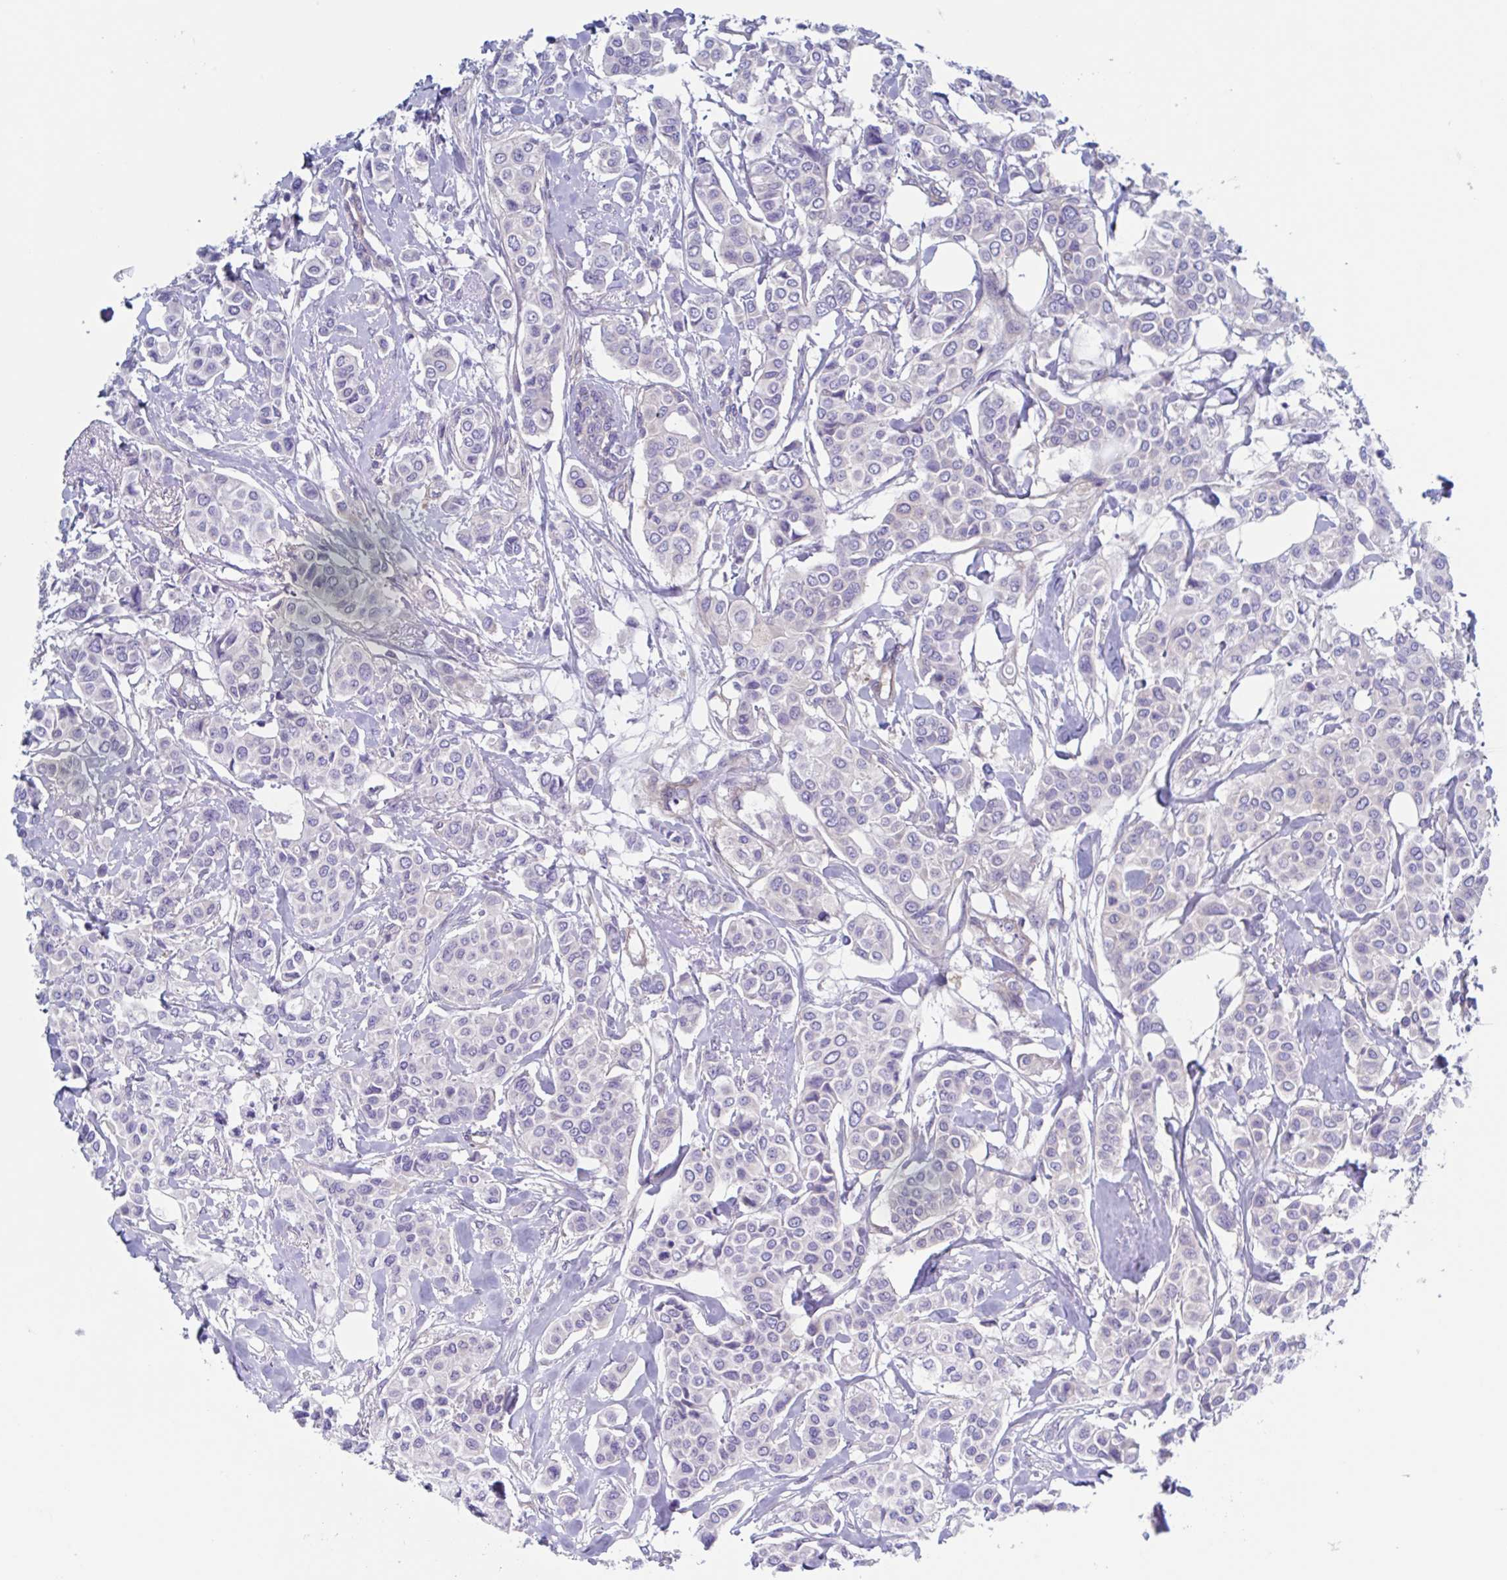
{"staining": {"intensity": "negative", "quantity": "none", "location": "none"}, "tissue": "breast cancer", "cell_type": "Tumor cells", "image_type": "cancer", "snomed": [{"axis": "morphology", "description": "Lobular carcinoma"}, {"axis": "topography", "description": "Breast"}], "caption": "Tumor cells show no significant protein expression in lobular carcinoma (breast).", "gene": "LPIN3", "patient": {"sex": "female", "age": 51}}